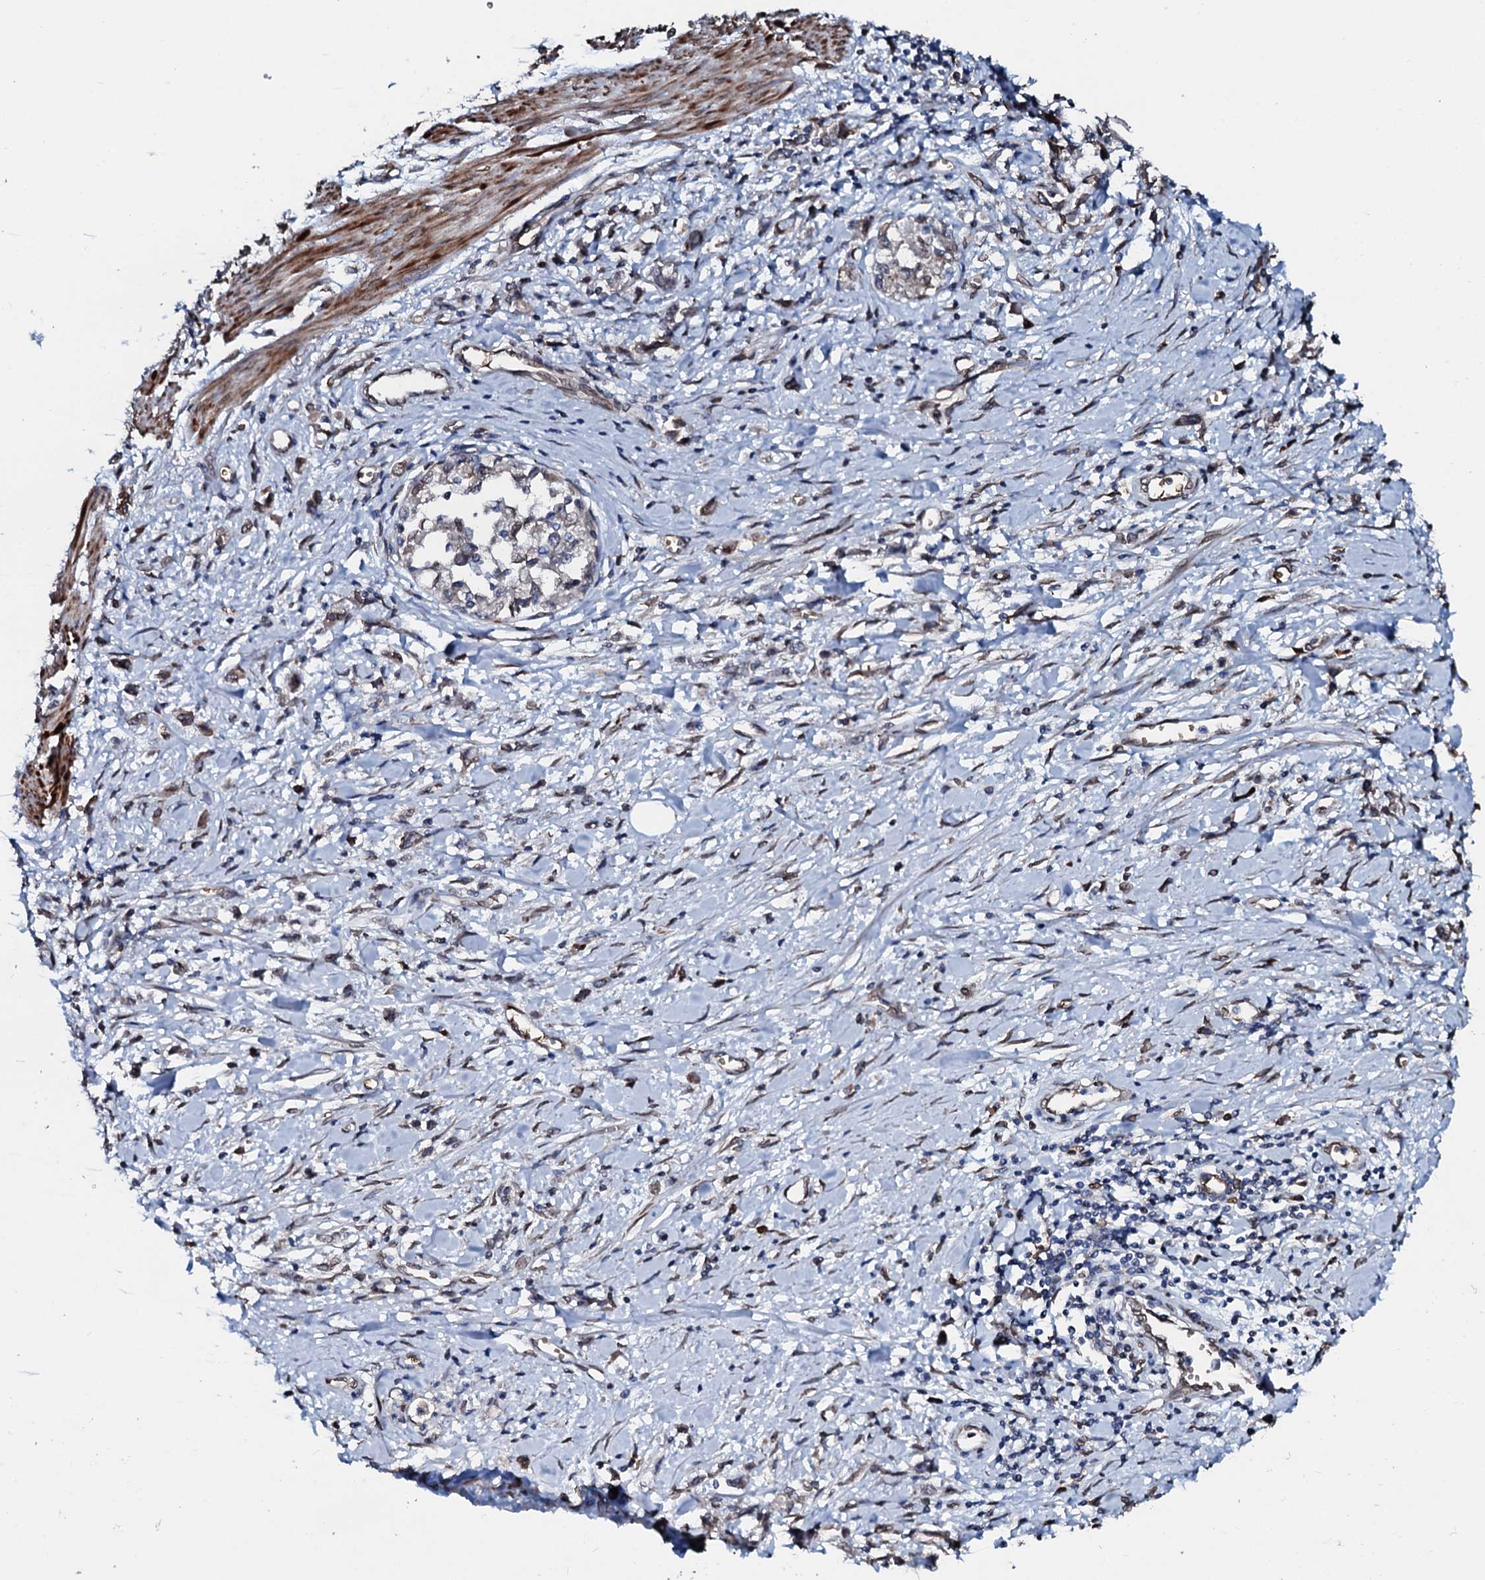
{"staining": {"intensity": "negative", "quantity": "none", "location": "none"}, "tissue": "stomach cancer", "cell_type": "Tumor cells", "image_type": "cancer", "snomed": [{"axis": "morphology", "description": "Adenocarcinoma, NOS"}, {"axis": "topography", "description": "Stomach"}], "caption": "Protein analysis of adenocarcinoma (stomach) displays no significant positivity in tumor cells. Brightfield microscopy of immunohistochemistry stained with DAB (3,3'-diaminobenzidine) (brown) and hematoxylin (blue), captured at high magnification.", "gene": "NRP2", "patient": {"sex": "female", "age": 76}}